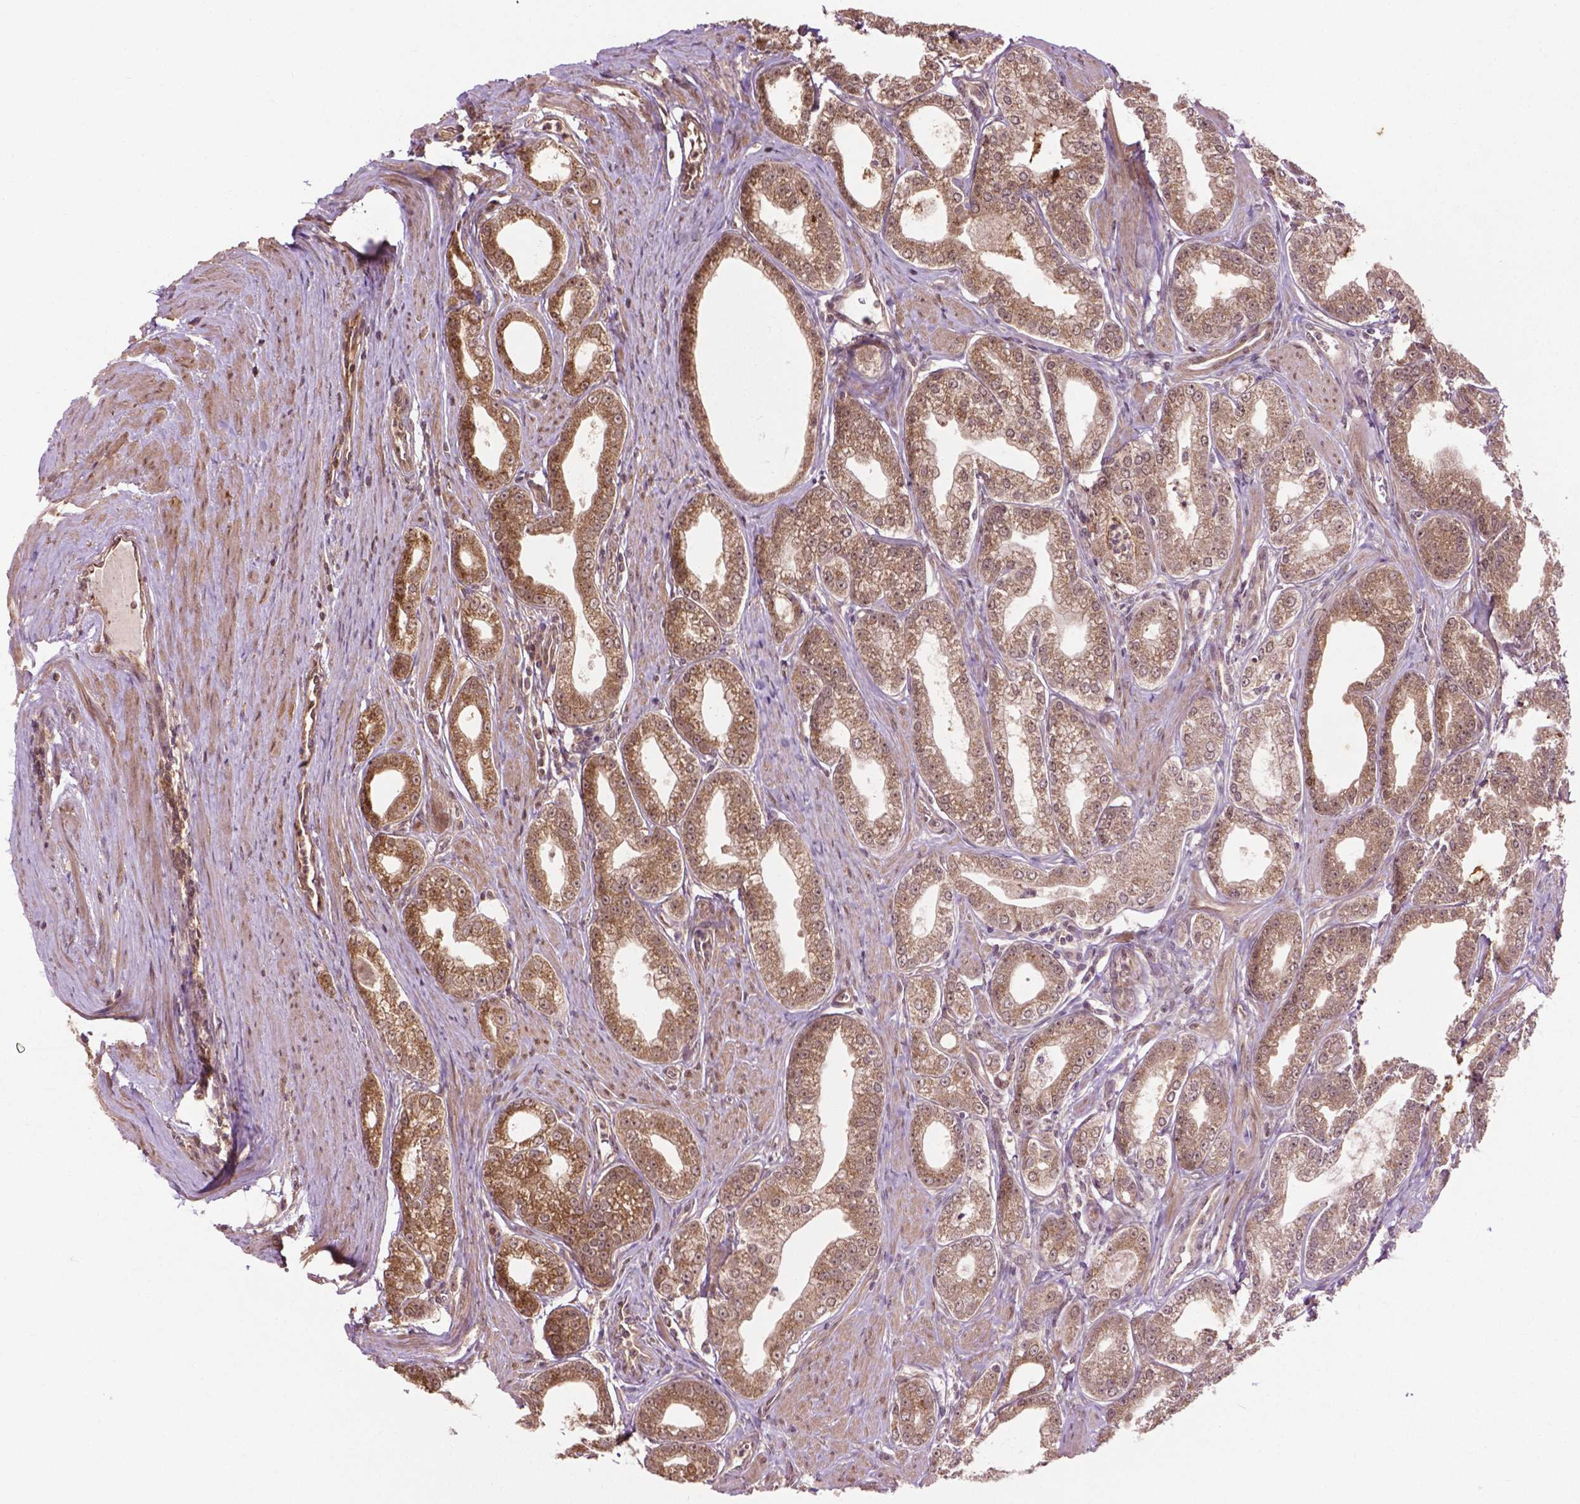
{"staining": {"intensity": "moderate", "quantity": ">75%", "location": "cytoplasmic/membranous"}, "tissue": "prostate cancer", "cell_type": "Tumor cells", "image_type": "cancer", "snomed": [{"axis": "morphology", "description": "Adenocarcinoma, NOS"}, {"axis": "topography", "description": "Prostate"}], "caption": "Human prostate cancer (adenocarcinoma) stained with a protein marker shows moderate staining in tumor cells.", "gene": "PPP1CB", "patient": {"sex": "male", "age": 71}}